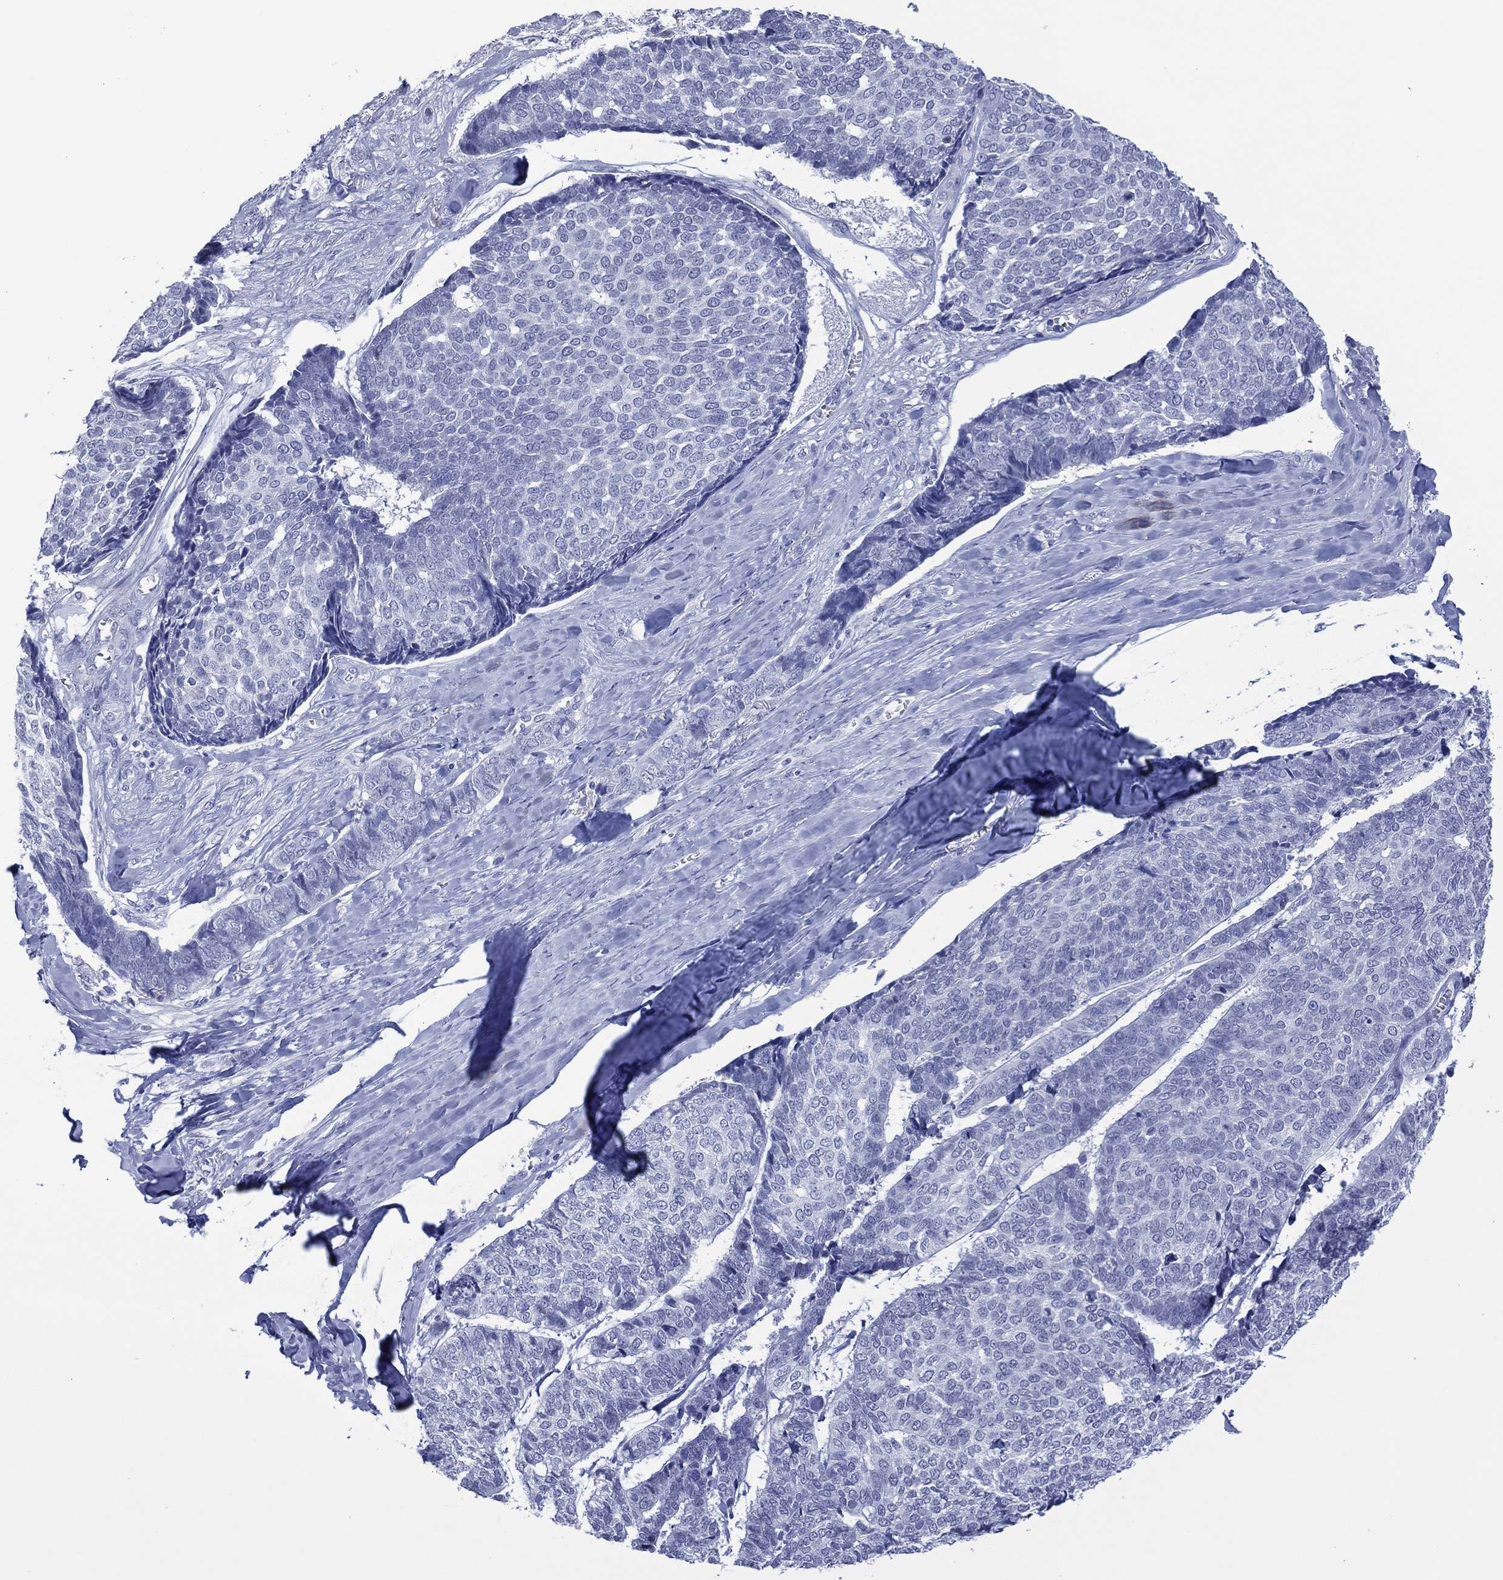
{"staining": {"intensity": "negative", "quantity": "none", "location": "none"}, "tissue": "skin cancer", "cell_type": "Tumor cells", "image_type": "cancer", "snomed": [{"axis": "morphology", "description": "Basal cell carcinoma"}, {"axis": "topography", "description": "Skin"}], "caption": "IHC histopathology image of skin cancer stained for a protein (brown), which displays no positivity in tumor cells. (Stains: DAB immunohistochemistry (IHC) with hematoxylin counter stain, Microscopy: brightfield microscopy at high magnification).", "gene": "UTF1", "patient": {"sex": "male", "age": 86}}